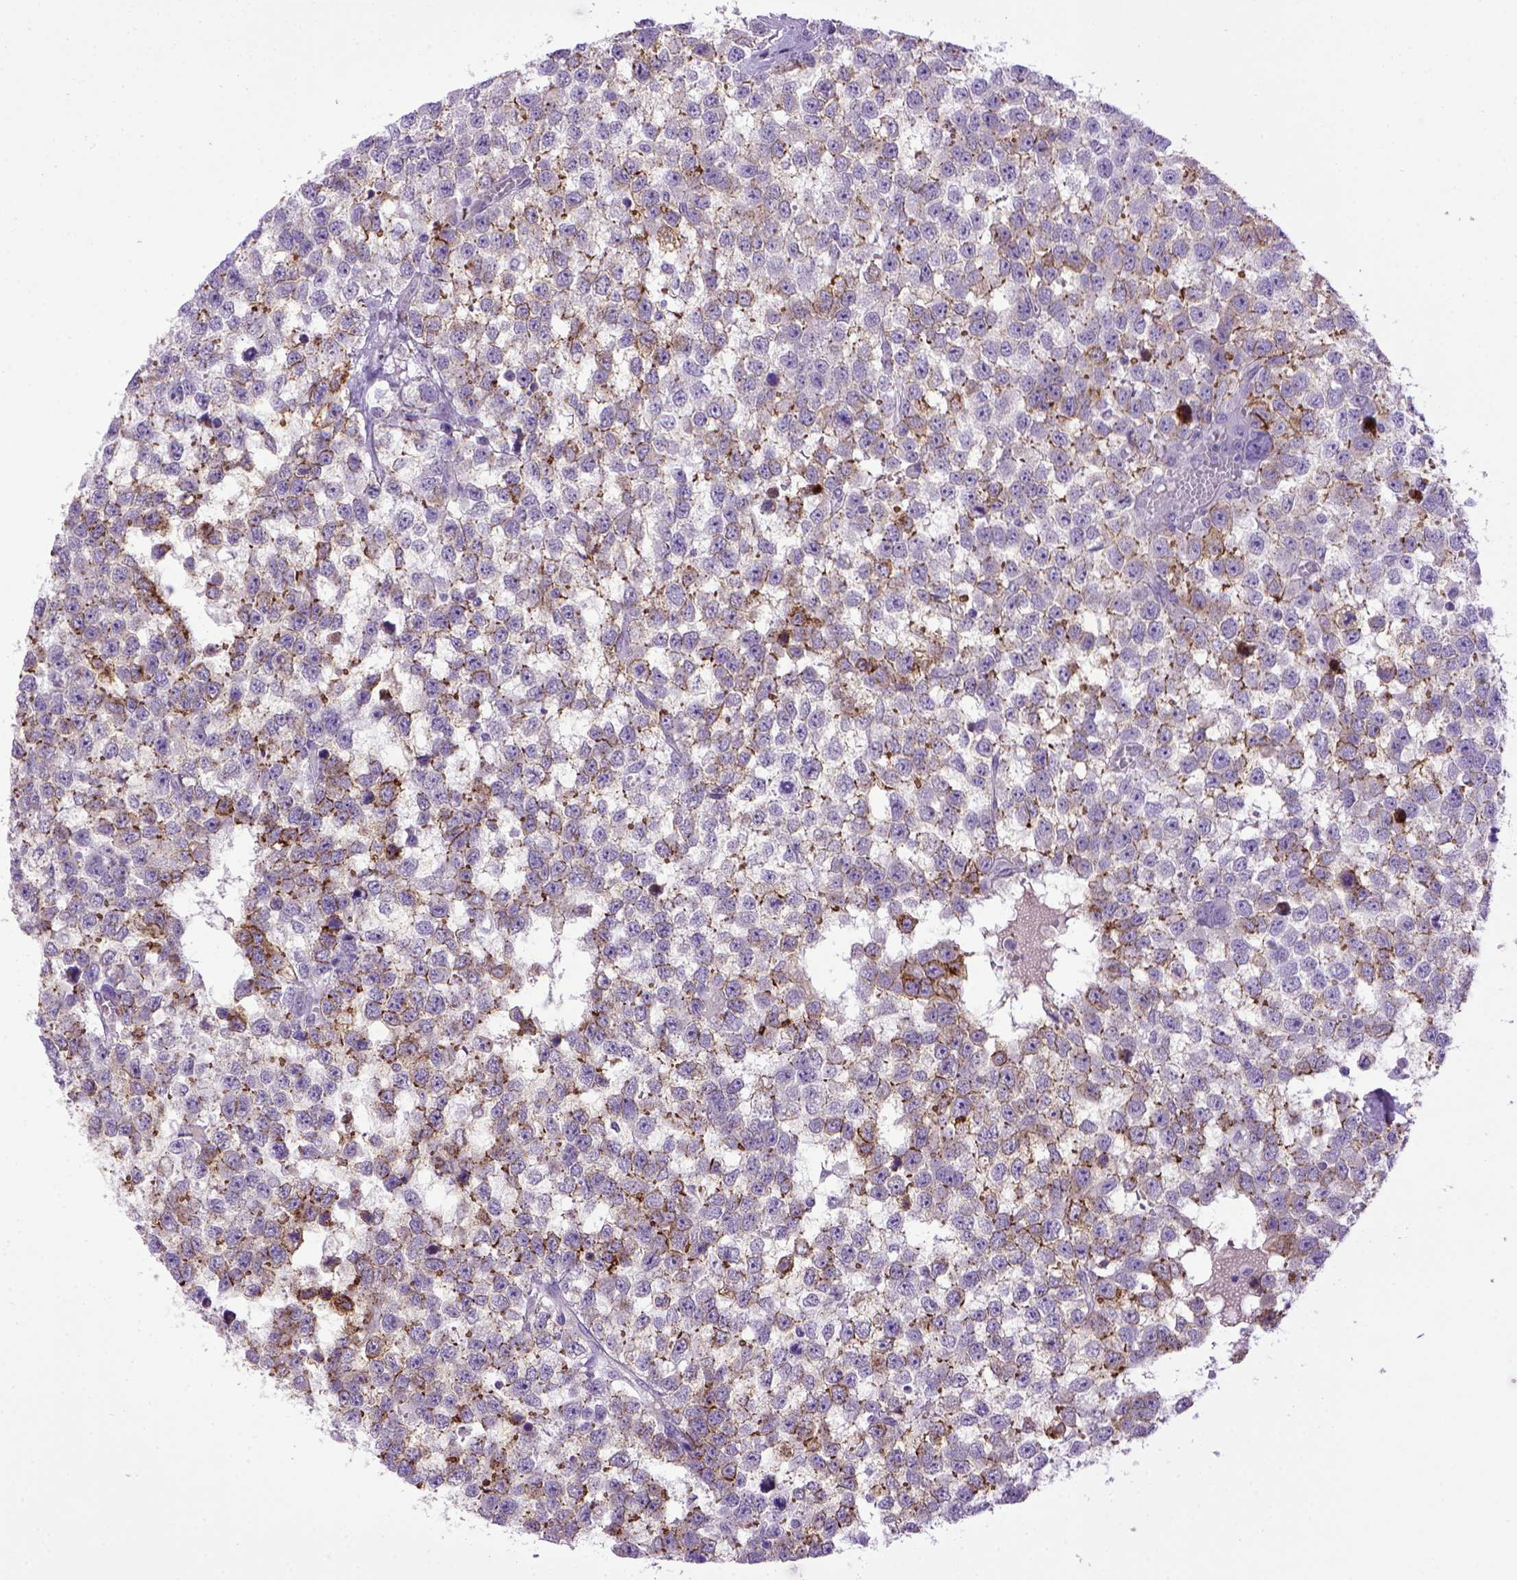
{"staining": {"intensity": "strong", "quantity": "25%-75%", "location": "cytoplasmic/membranous"}, "tissue": "testis cancer", "cell_type": "Tumor cells", "image_type": "cancer", "snomed": [{"axis": "morphology", "description": "Normal tissue, NOS"}, {"axis": "morphology", "description": "Seminoma, NOS"}, {"axis": "topography", "description": "Testis"}, {"axis": "topography", "description": "Epididymis"}], "caption": "Seminoma (testis) stained for a protein exhibits strong cytoplasmic/membranous positivity in tumor cells.", "gene": "CDH1", "patient": {"sex": "male", "age": 34}}